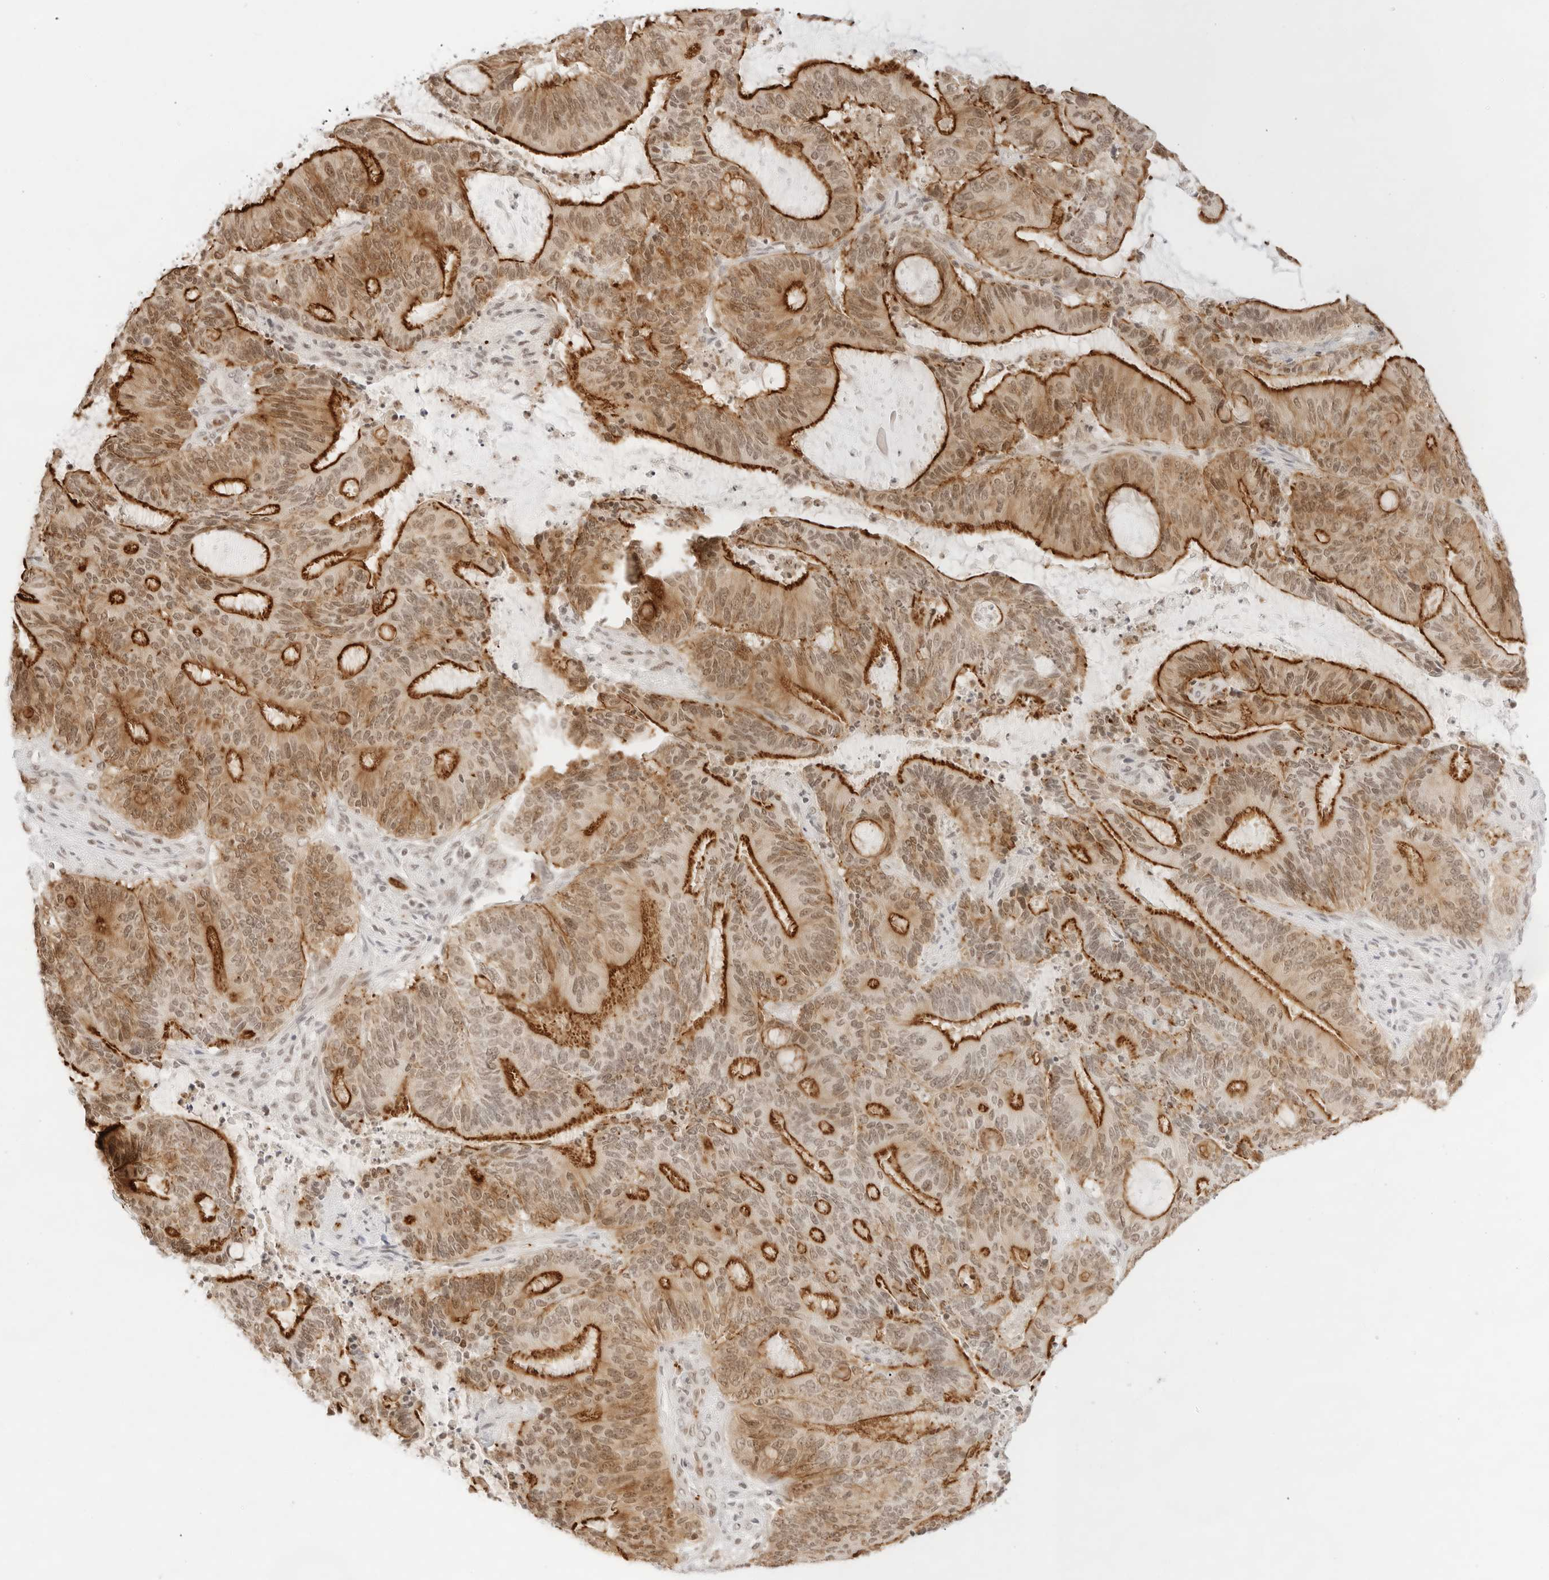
{"staining": {"intensity": "strong", "quantity": ">75%", "location": "cytoplasmic/membranous,nuclear"}, "tissue": "liver cancer", "cell_type": "Tumor cells", "image_type": "cancer", "snomed": [{"axis": "morphology", "description": "Normal tissue, NOS"}, {"axis": "morphology", "description": "Cholangiocarcinoma"}, {"axis": "topography", "description": "Liver"}, {"axis": "topography", "description": "Peripheral nerve tissue"}], "caption": "Protein staining of cholangiocarcinoma (liver) tissue reveals strong cytoplasmic/membranous and nuclear positivity in about >75% of tumor cells.", "gene": "GNAS", "patient": {"sex": "female", "age": 73}}